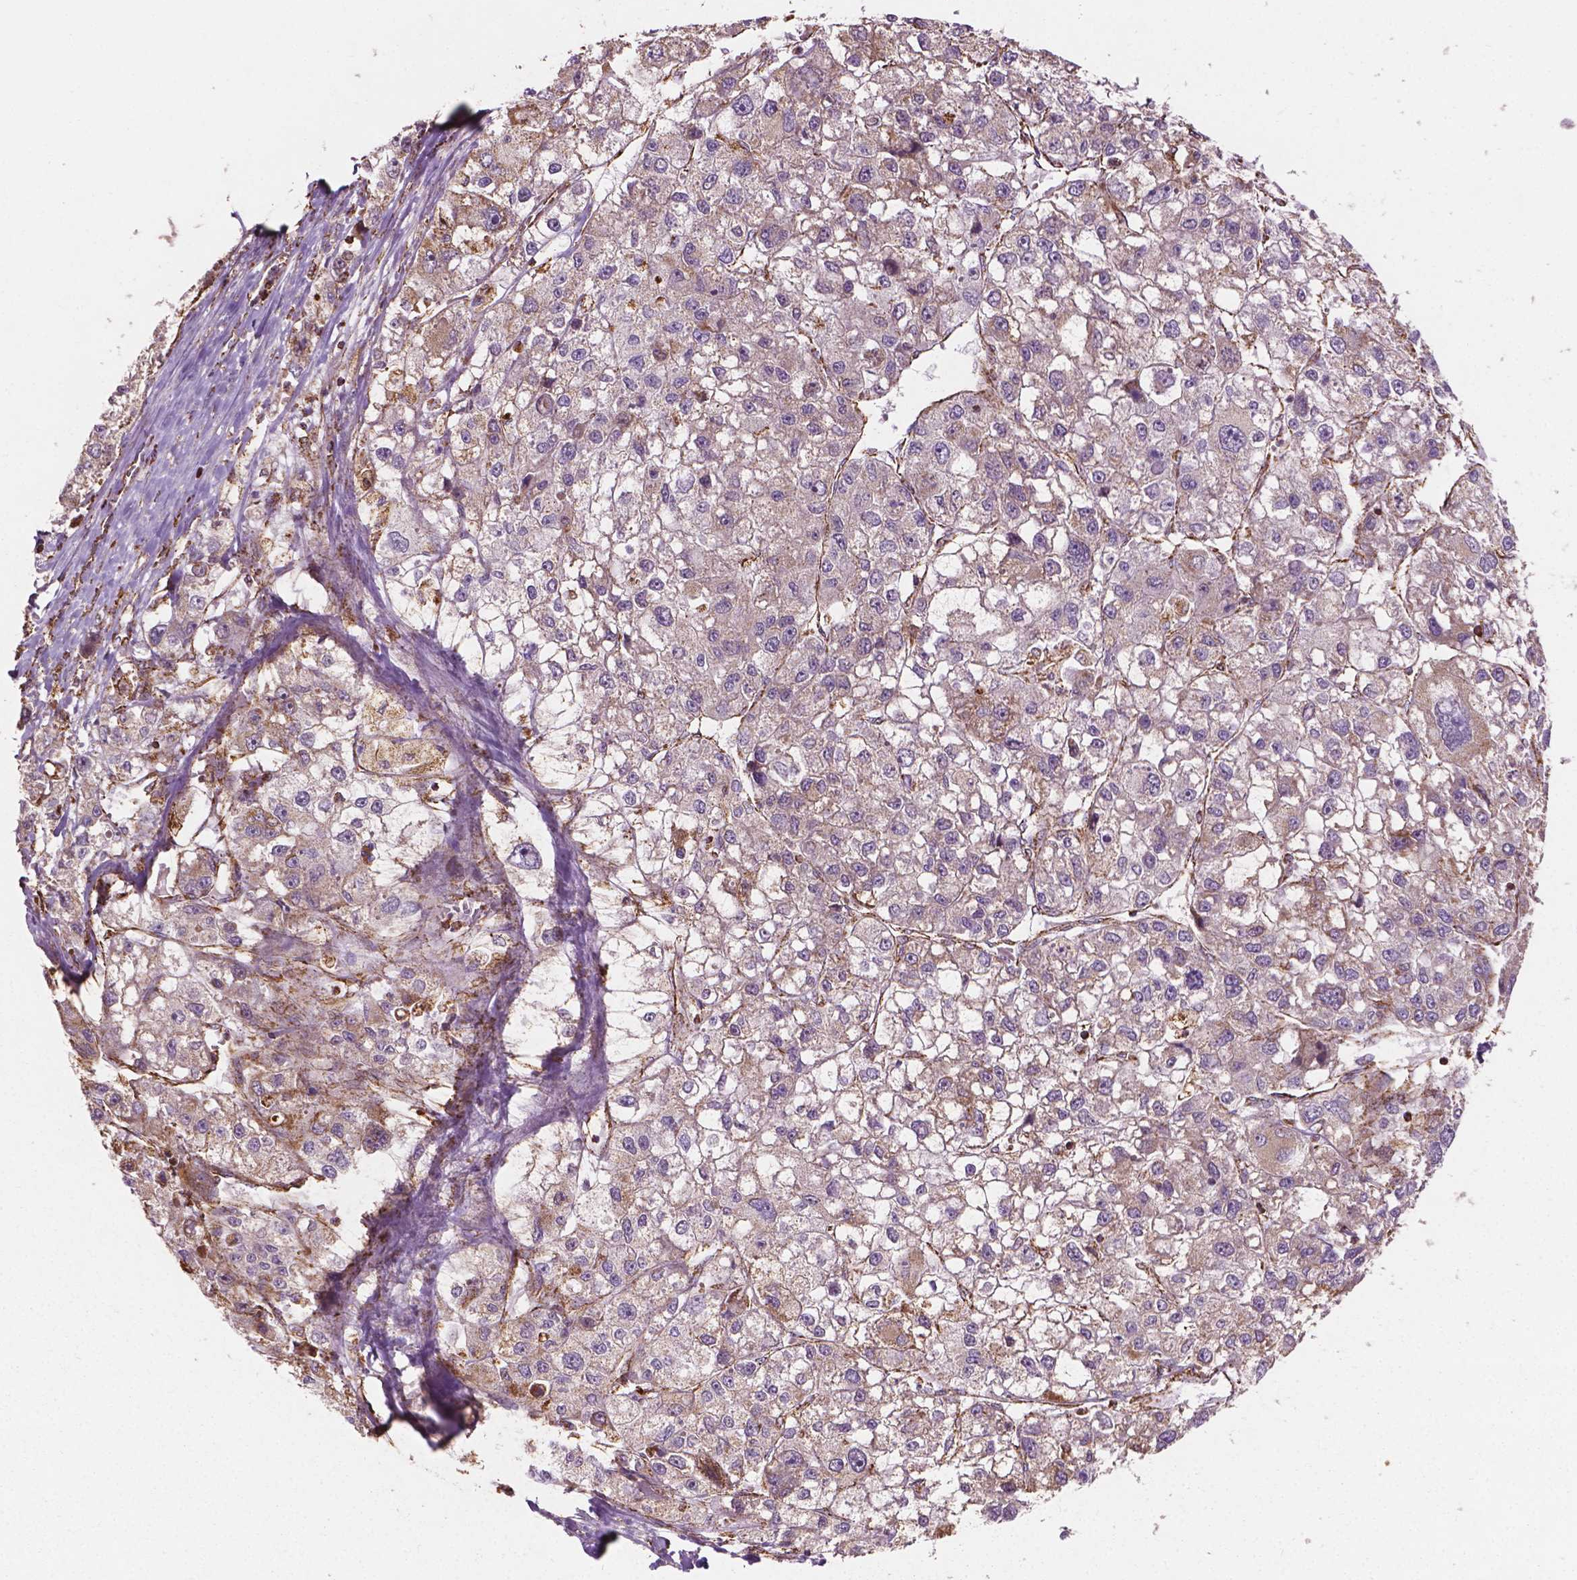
{"staining": {"intensity": "negative", "quantity": "none", "location": "none"}, "tissue": "liver cancer", "cell_type": "Tumor cells", "image_type": "cancer", "snomed": [{"axis": "morphology", "description": "Carcinoma, Hepatocellular, NOS"}, {"axis": "topography", "description": "Liver"}], "caption": "Histopathology image shows no significant protein positivity in tumor cells of liver hepatocellular carcinoma. (DAB immunohistochemistry (IHC), high magnification).", "gene": "HS3ST3A1", "patient": {"sex": "male", "age": 56}}